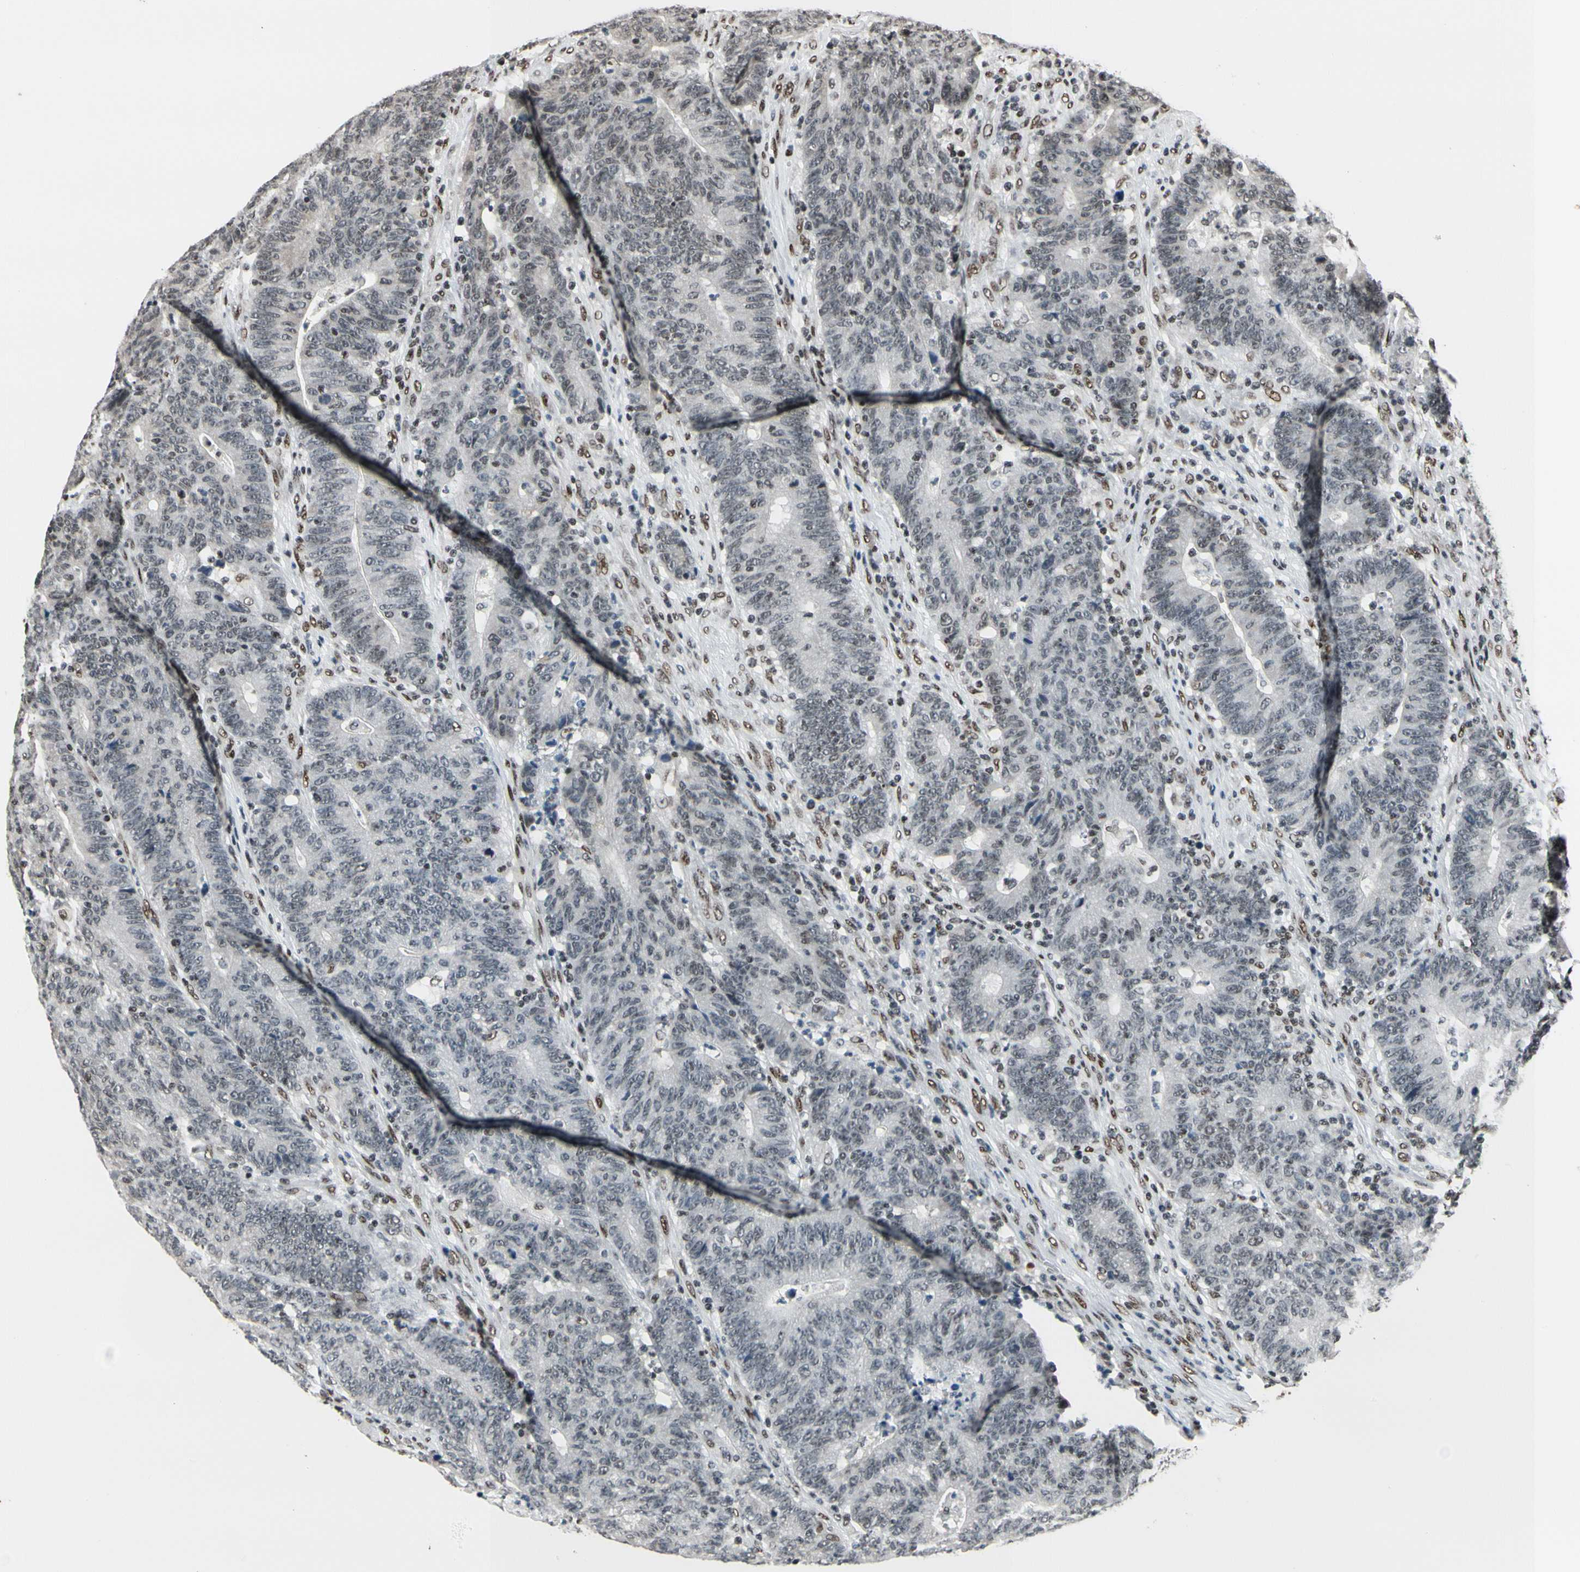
{"staining": {"intensity": "weak", "quantity": "25%-75%", "location": "nuclear"}, "tissue": "colorectal cancer", "cell_type": "Tumor cells", "image_type": "cancer", "snomed": [{"axis": "morphology", "description": "Normal tissue, NOS"}, {"axis": "morphology", "description": "Adenocarcinoma, NOS"}, {"axis": "topography", "description": "Colon"}], "caption": "Colorectal adenocarcinoma was stained to show a protein in brown. There is low levels of weak nuclear expression in approximately 25%-75% of tumor cells. (Stains: DAB (3,3'-diaminobenzidine) in brown, nuclei in blue, Microscopy: brightfield microscopy at high magnification).", "gene": "RECQL", "patient": {"sex": "female", "age": 75}}